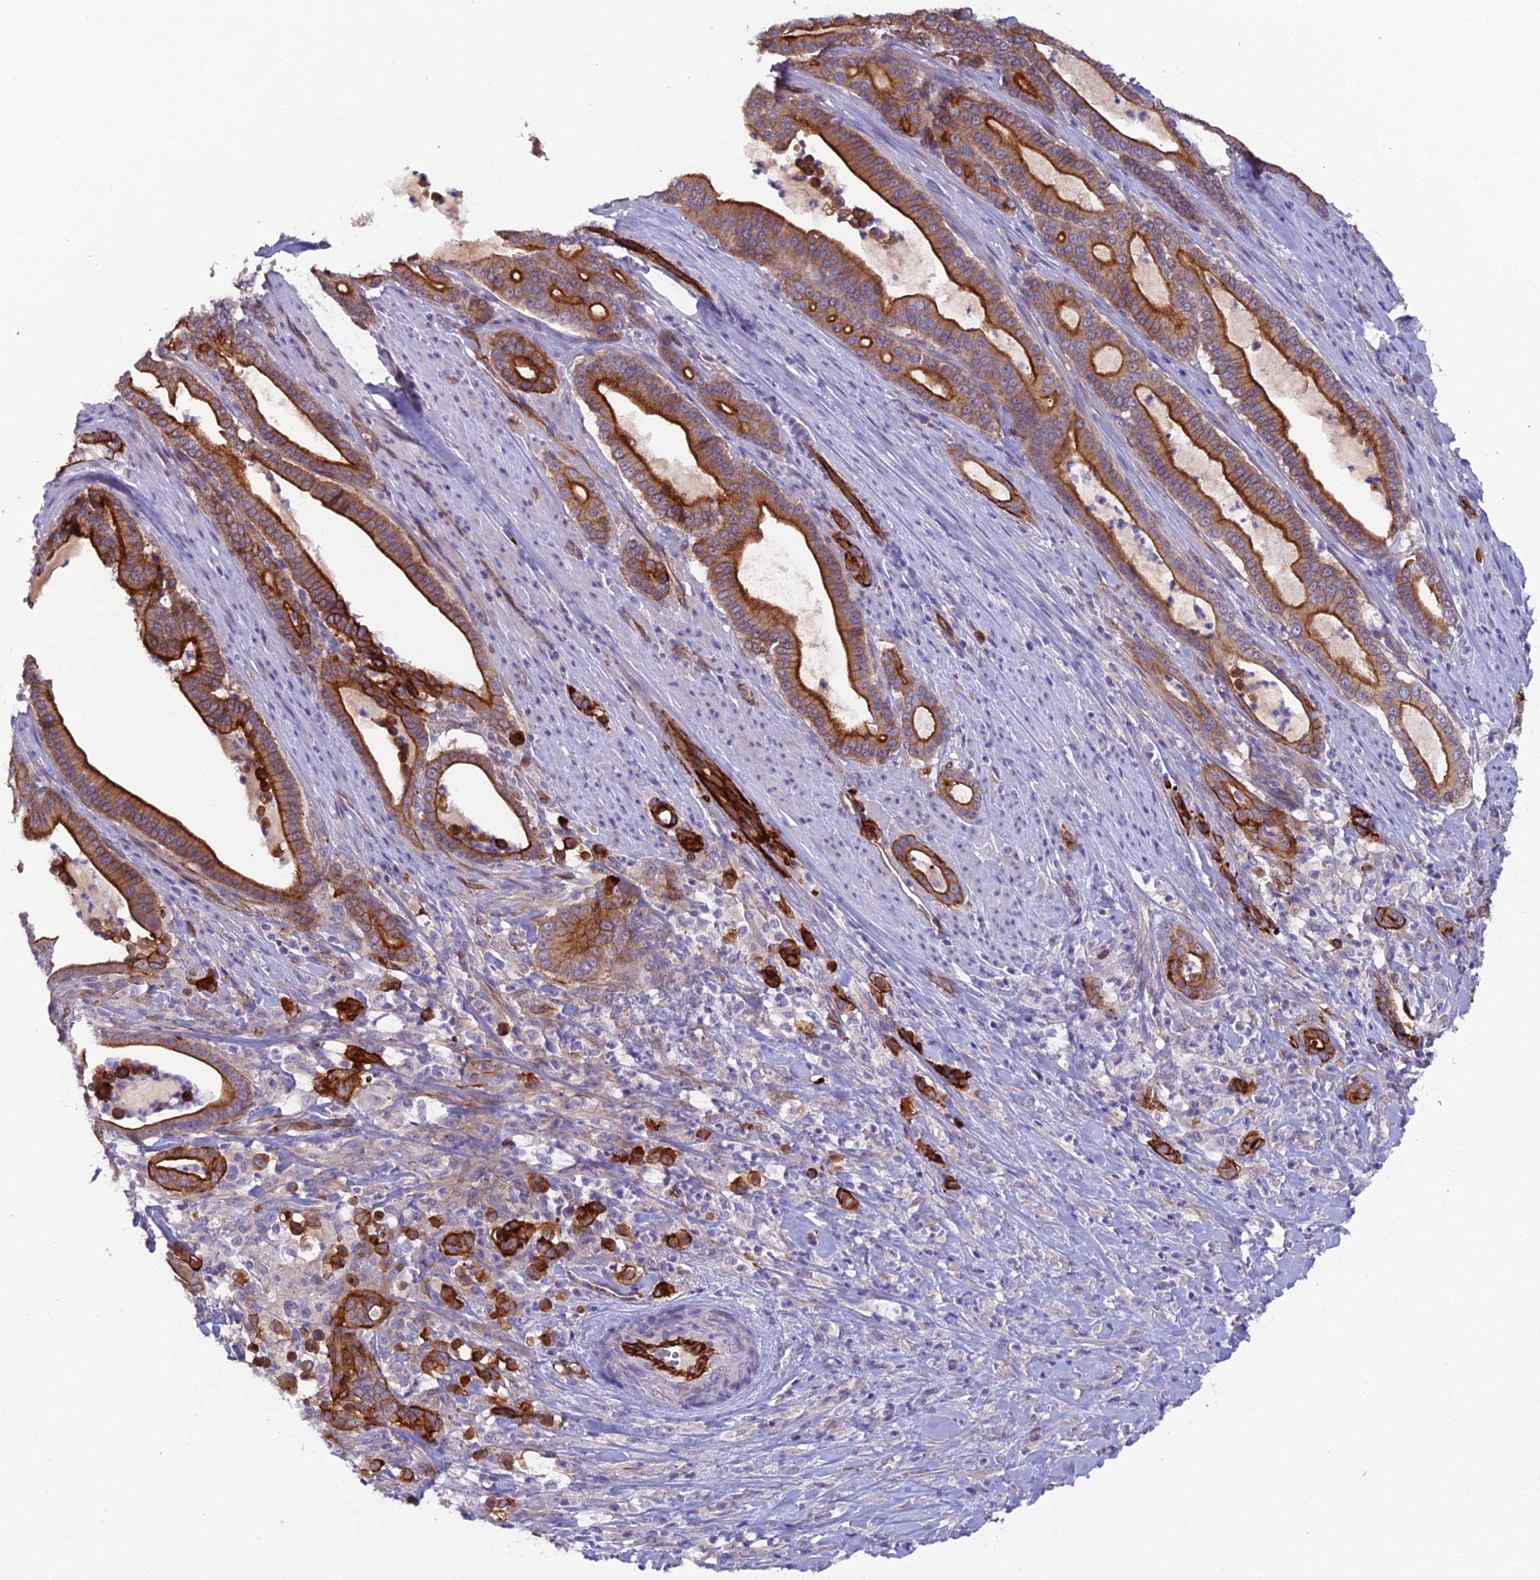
{"staining": {"intensity": "strong", "quantity": ">75%", "location": "cytoplasmic/membranous"}, "tissue": "pancreatic cancer", "cell_type": "Tumor cells", "image_type": "cancer", "snomed": [{"axis": "morphology", "description": "Adenocarcinoma, NOS"}, {"axis": "topography", "description": "Pancreas"}], "caption": "Immunohistochemical staining of human pancreatic cancer (adenocarcinoma) exhibits high levels of strong cytoplasmic/membranous staining in approximately >75% of tumor cells. (brown staining indicates protein expression, while blue staining denotes nuclei).", "gene": "CFAP47", "patient": {"sex": "male", "age": 63}}